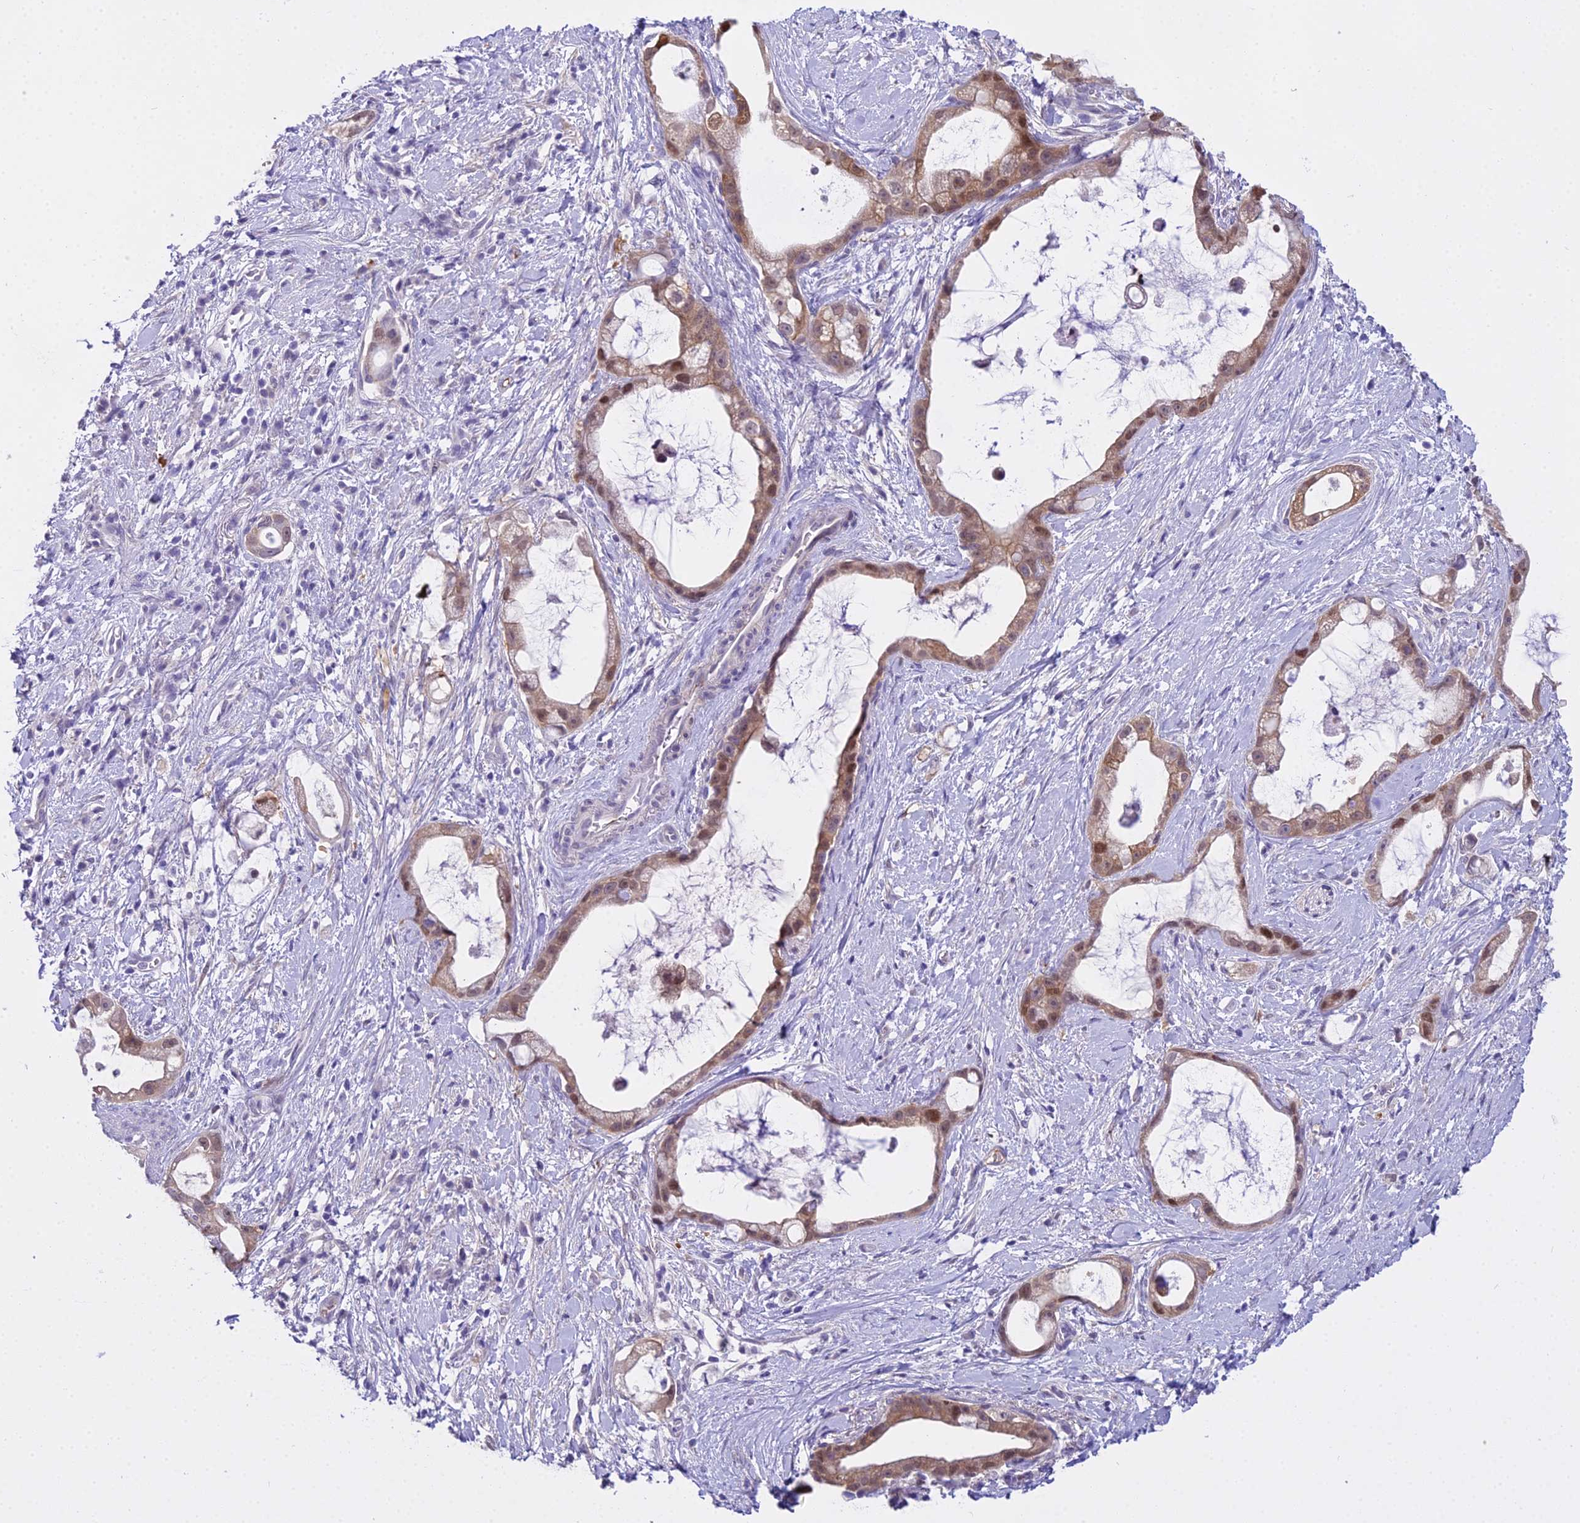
{"staining": {"intensity": "moderate", "quantity": ">75%", "location": "cytoplasmic/membranous,nuclear"}, "tissue": "stomach cancer", "cell_type": "Tumor cells", "image_type": "cancer", "snomed": [{"axis": "morphology", "description": "Adenocarcinoma, NOS"}, {"axis": "topography", "description": "Stomach"}], "caption": "Moderate cytoplasmic/membranous and nuclear staining for a protein is seen in approximately >75% of tumor cells of adenocarcinoma (stomach) using immunohistochemistry (IHC).", "gene": "MAT2A", "patient": {"sex": "male", "age": 55}}